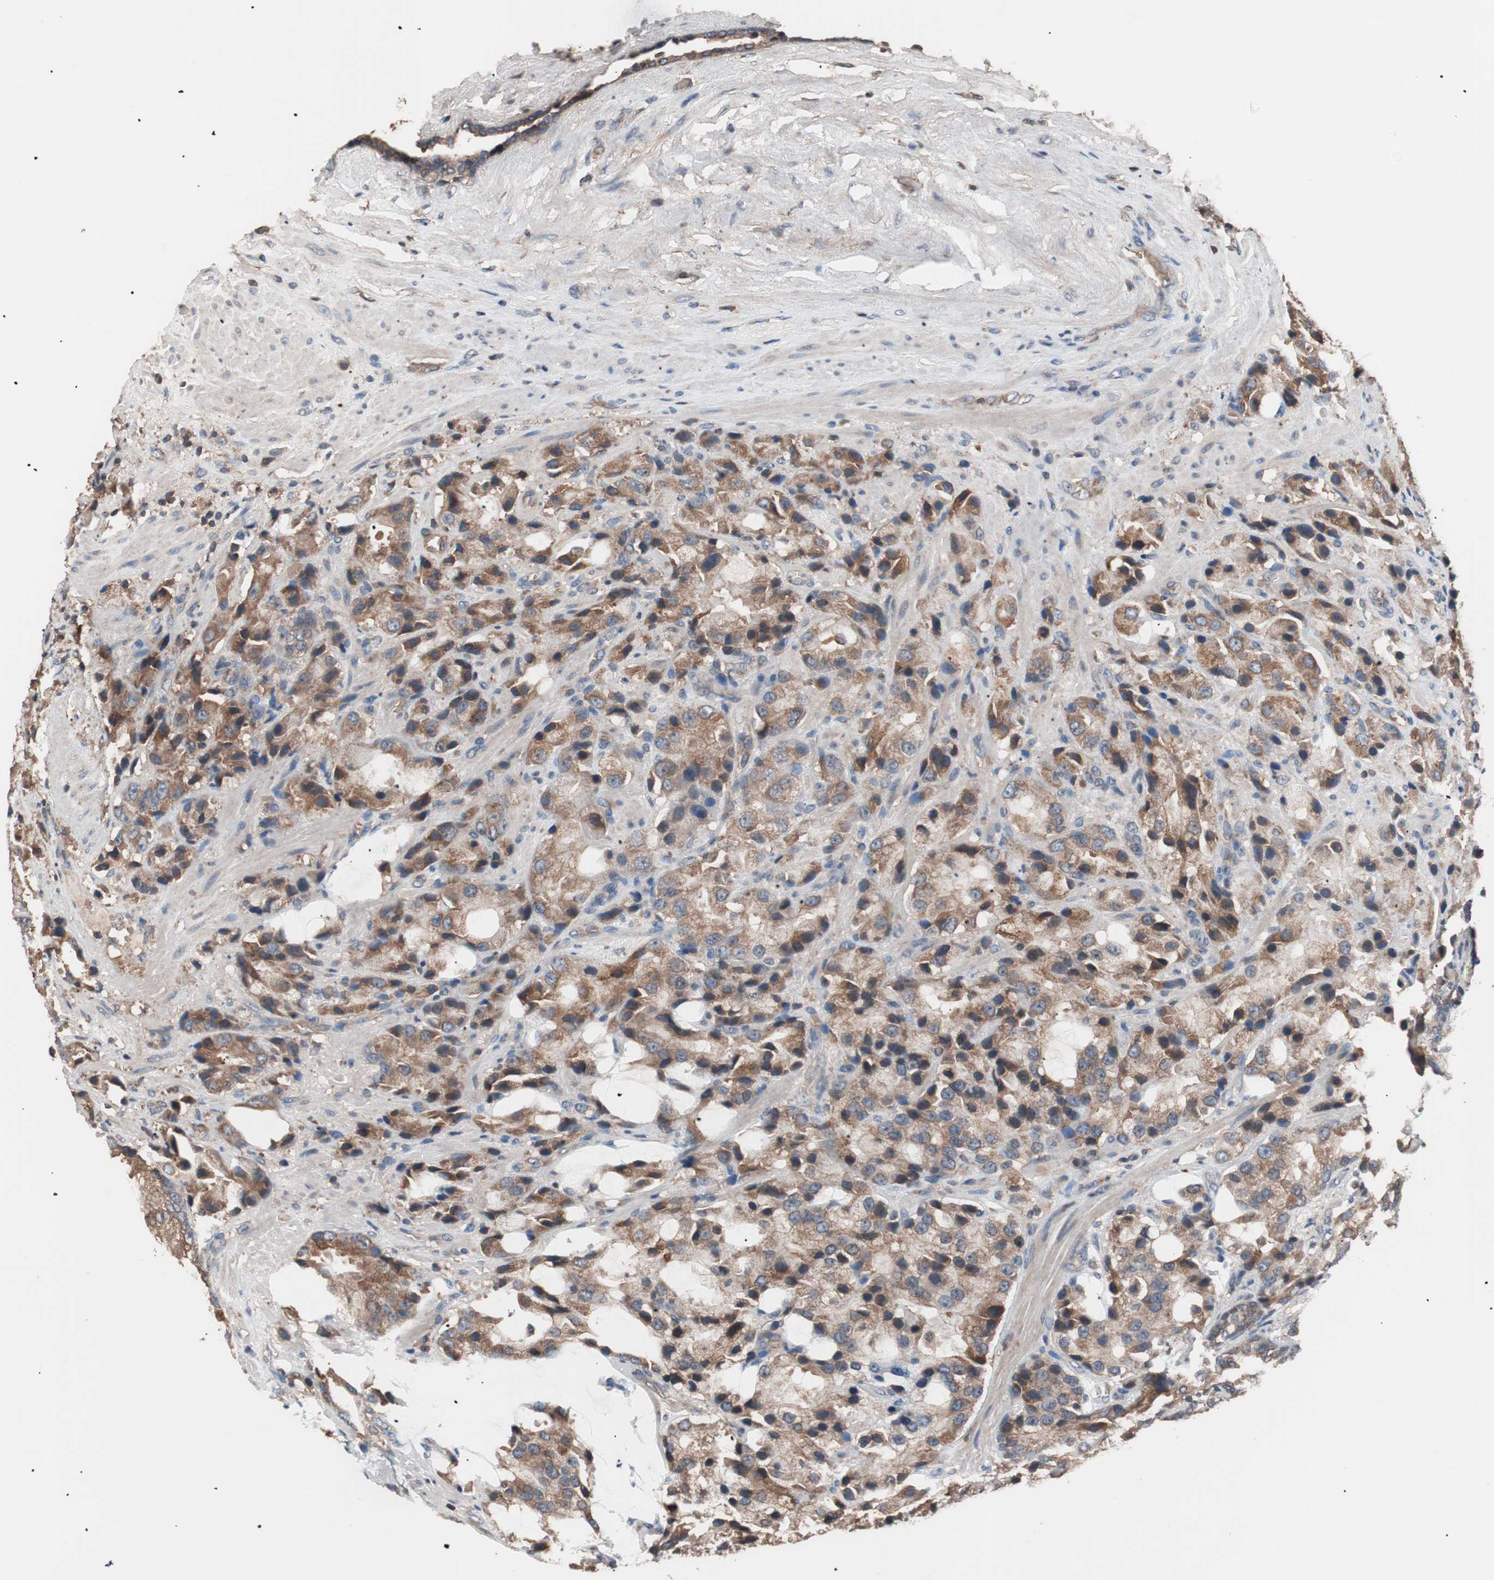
{"staining": {"intensity": "moderate", "quantity": ">75%", "location": "cytoplasmic/membranous"}, "tissue": "prostate cancer", "cell_type": "Tumor cells", "image_type": "cancer", "snomed": [{"axis": "morphology", "description": "Adenocarcinoma, High grade"}, {"axis": "topography", "description": "Prostate"}], "caption": "A micrograph showing moderate cytoplasmic/membranous positivity in about >75% of tumor cells in prostate cancer, as visualized by brown immunohistochemical staining.", "gene": "GLYCTK", "patient": {"sex": "male", "age": 70}}